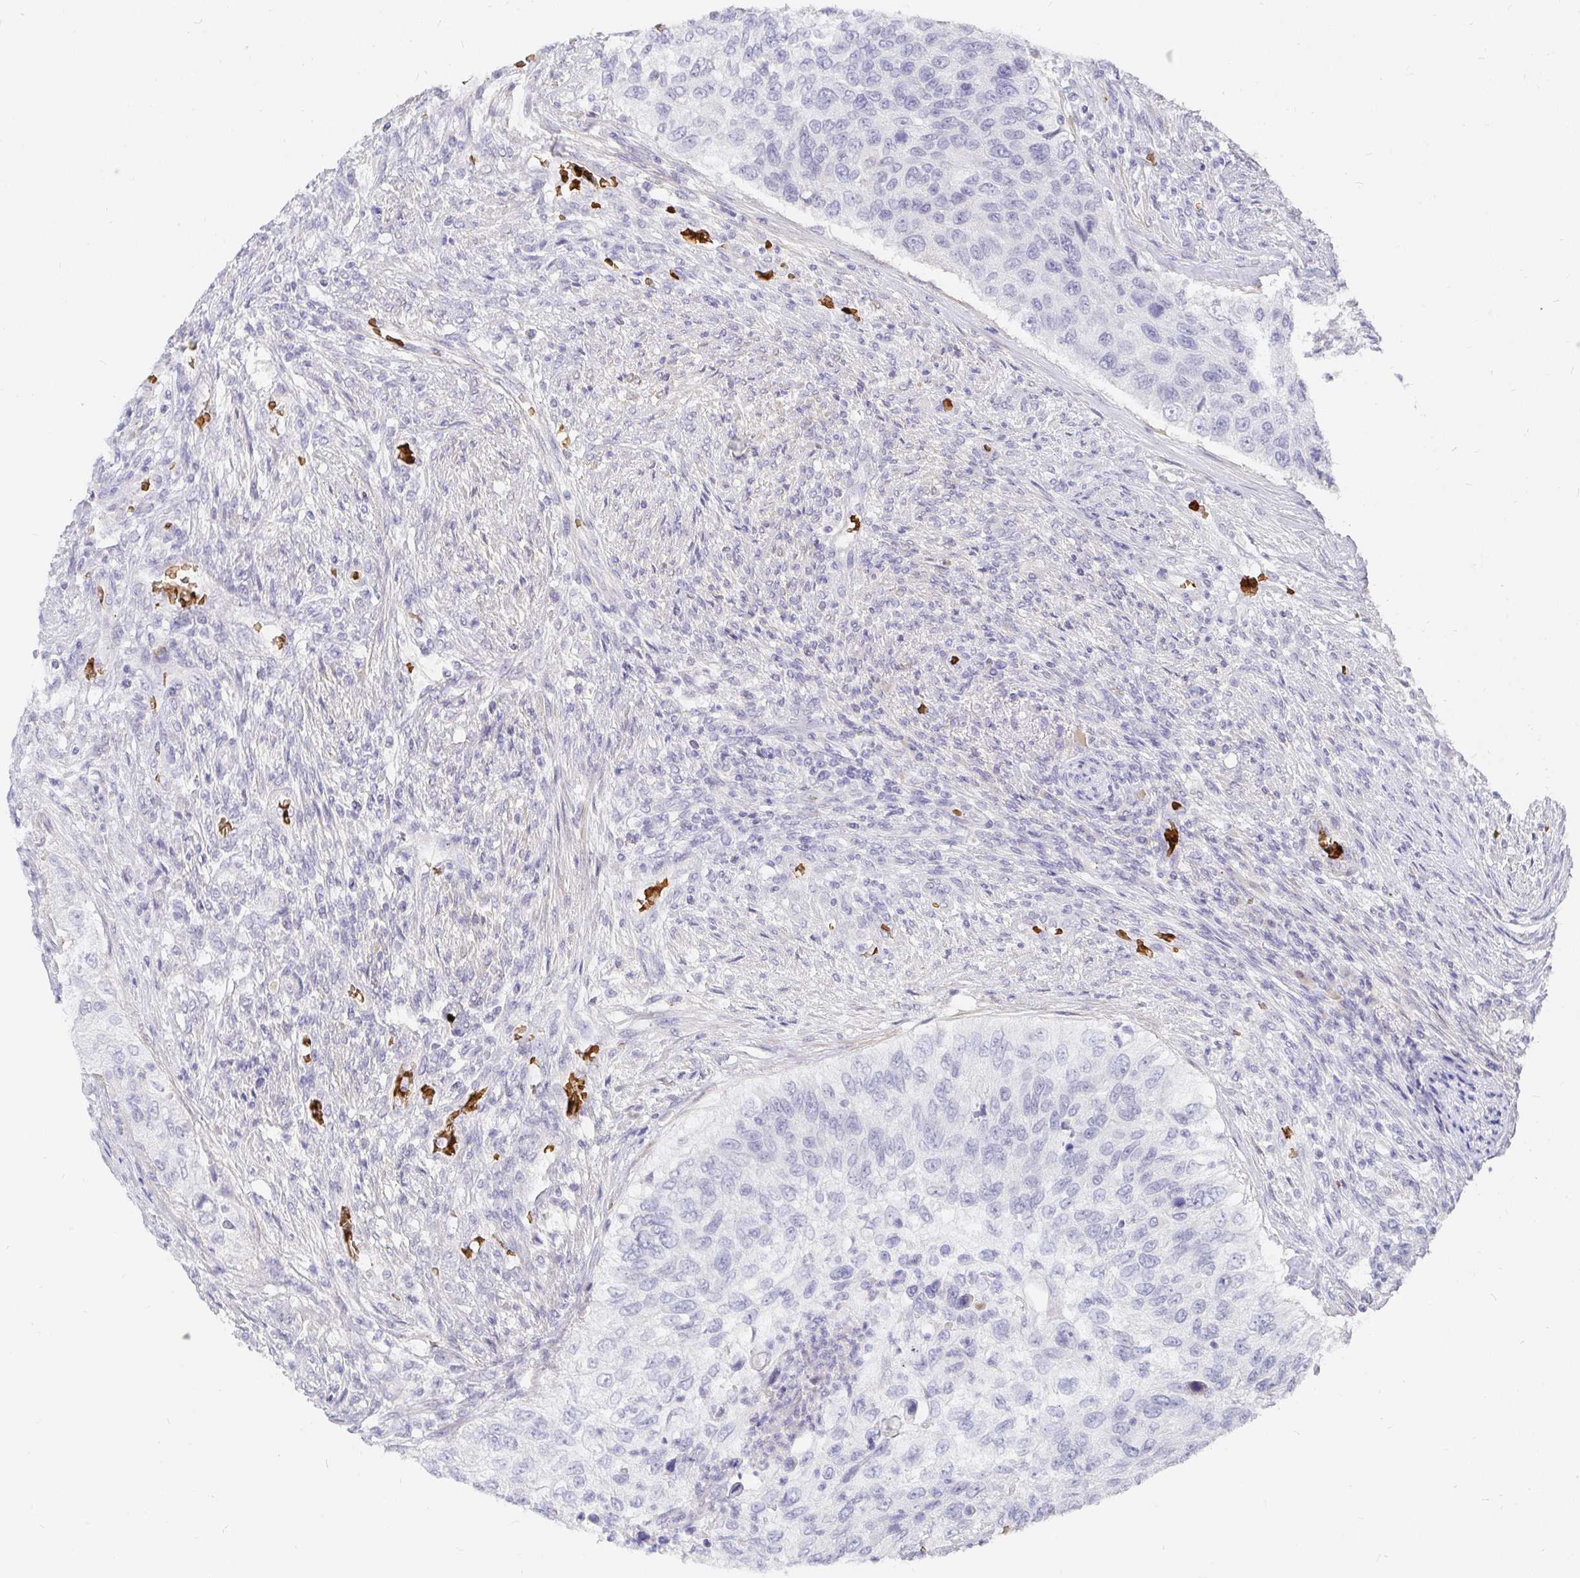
{"staining": {"intensity": "negative", "quantity": "none", "location": "none"}, "tissue": "urothelial cancer", "cell_type": "Tumor cells", "image_type": "cancer", "snomed": [{"axis": "morphology", "description": "Urothelial carcinoma, High grade"}, {"axis": "topography", "description": "Urinary bladder"}], "caption": "Tumor cells show no significant protein expression in high-grade urothelial carcinoma.", "gene": "FGF21", "patient": {"sex": "female", "age": 60}}